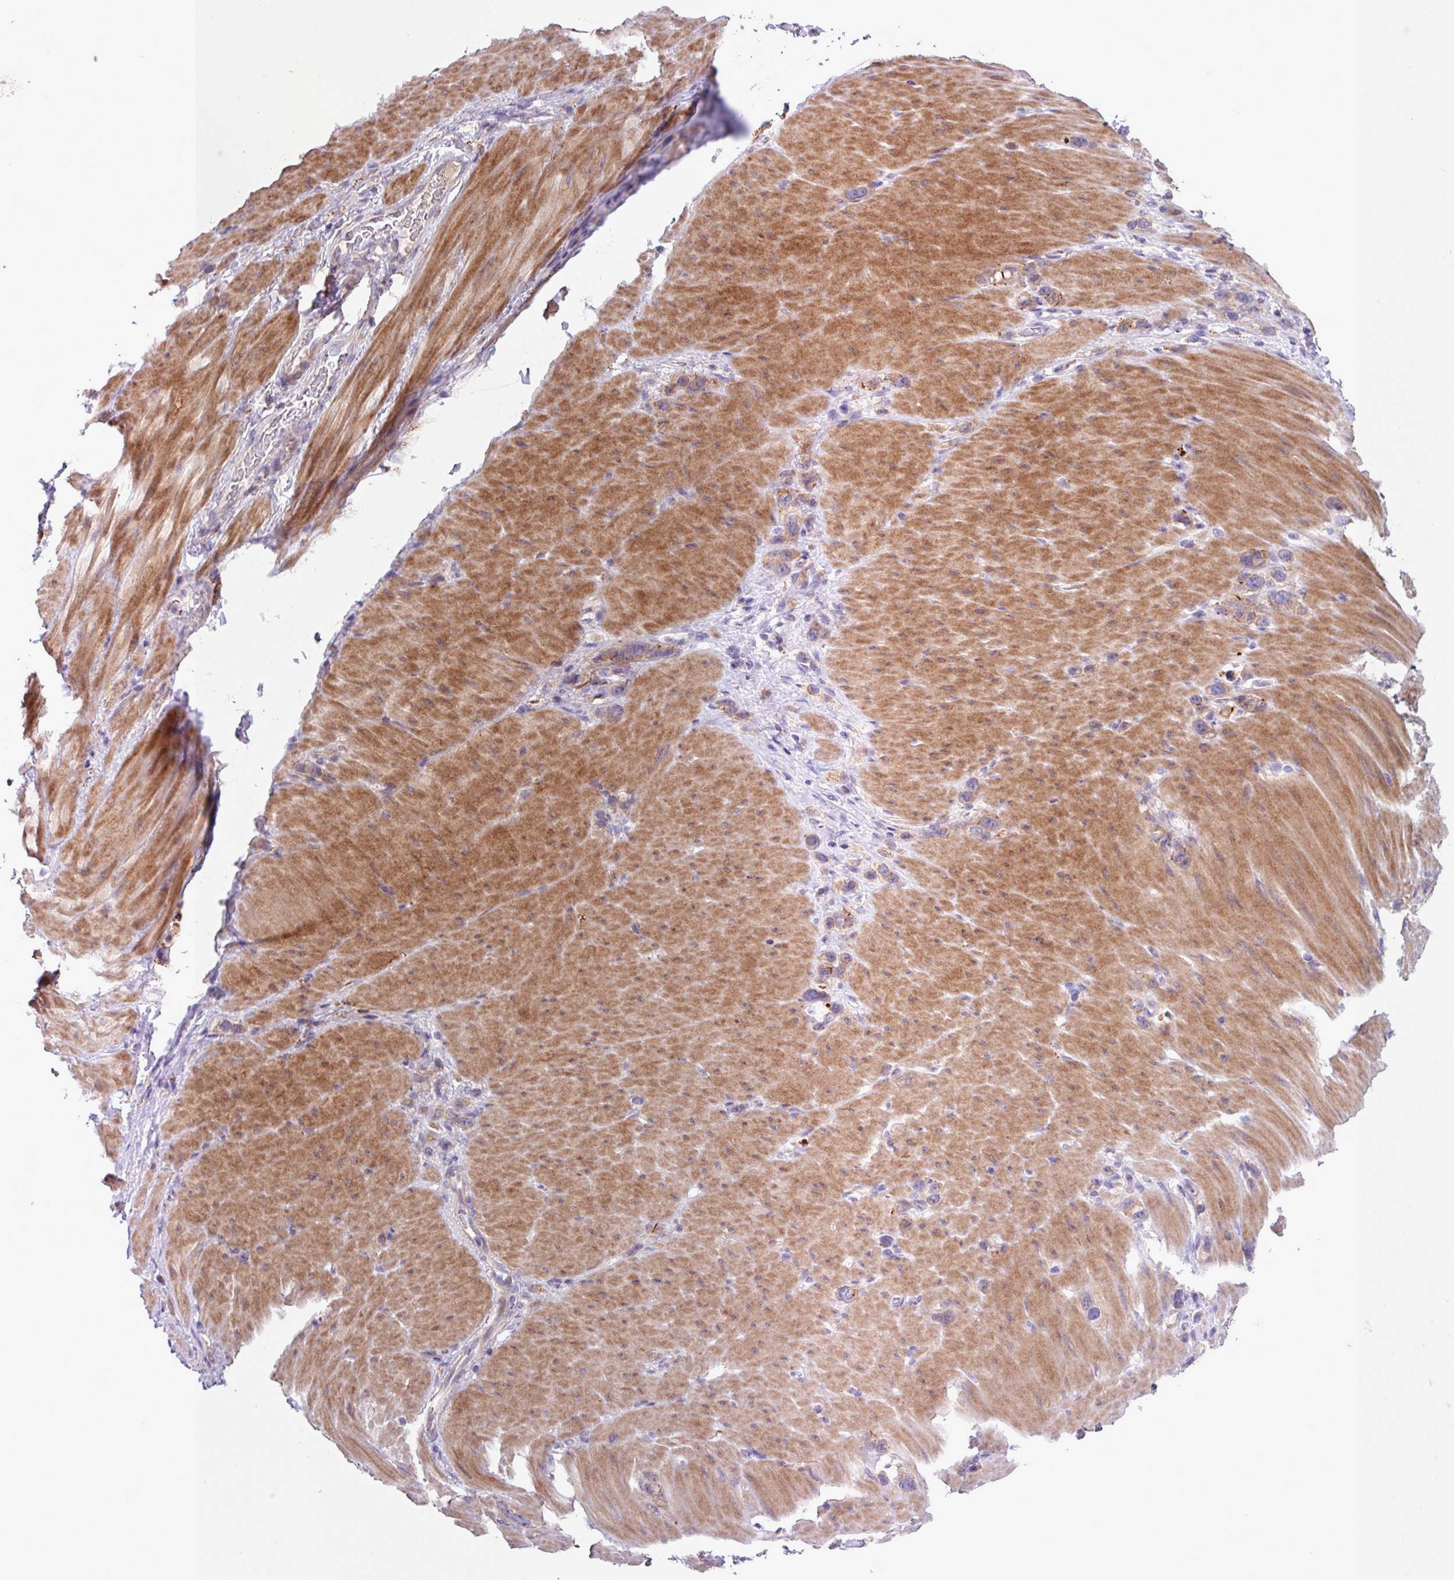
{"staining": {"intensity": "weak", "quantity": "25%-75%", "location": "cytoplasmic/membranous"}, "tissue": "stomach cancer", "cell_type": "Tumor cells", "image_type": "cancer", "snomed": [{"axis": "morphology", "description": "Adenocarcinoma, NOS"}, {"axis": "topography", "description": "Stomach"}], "caption": "DAB (3,3'-diaminobenzidine) immunohistochemical staining of adenocarcinoma (stomach) exhibits weak cytoplasmic/membranous protein positivity in about 25%-75% of tumor cells.", "gene": "IQCJ", "patient": {"sex": "female", "age": 65}}